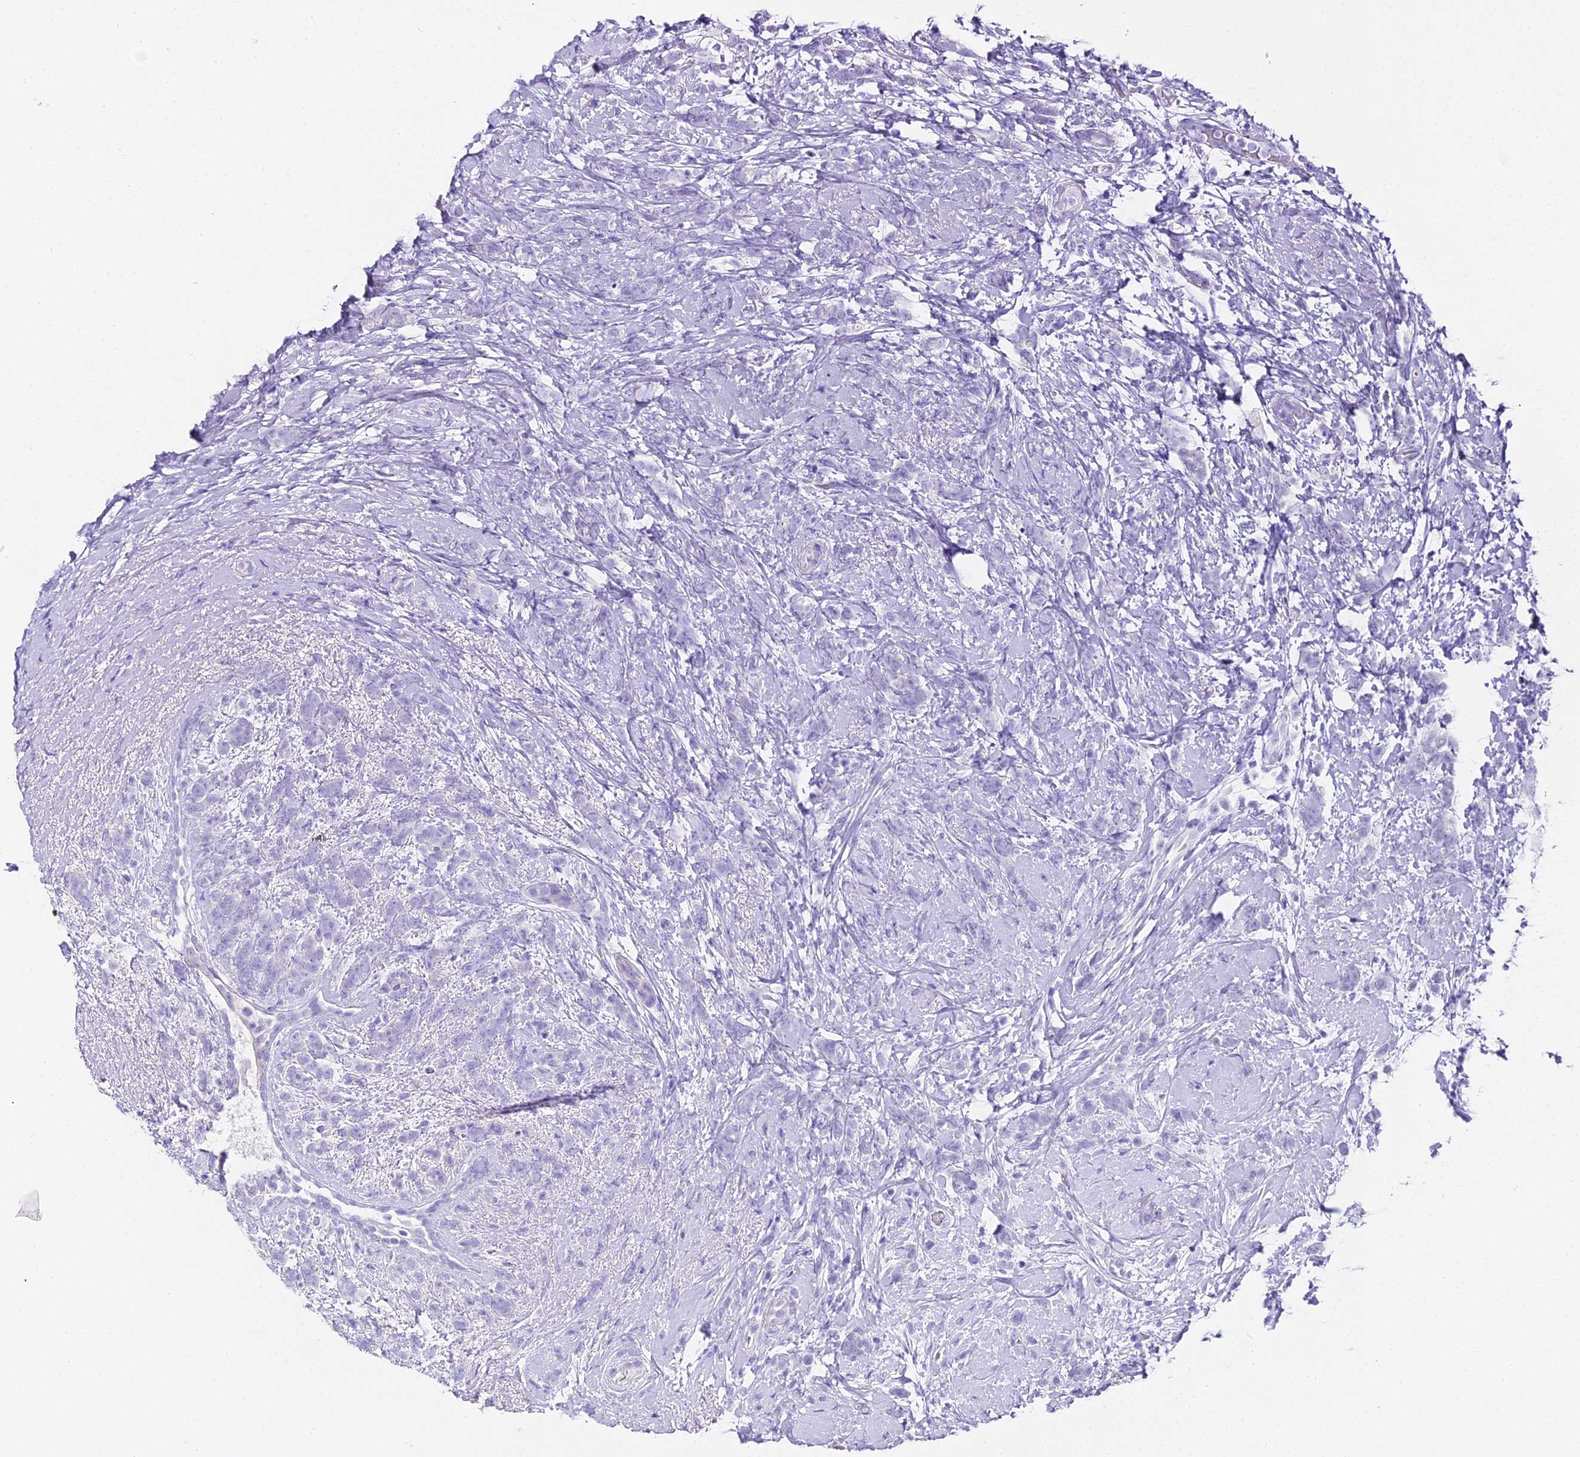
{"staining": {"intensity": "negative", "quantity": "none", "location": "none"}, "tissue": "breast cancer", "cell_type": "Tumor cells", "image_type": "cancer", "snomed": [{"axis": "morphology", "description": "Lobular carcinoma"}, {"axis": "topography", "description": "Breast"}], "caption": "Lobular carcinoma (breast) was stained to show a protein in brown. There is no significant expression in tumor cells.", "gene": "ABHD14A-ACY1", "patient": {"sex": "female", "age": 58}}